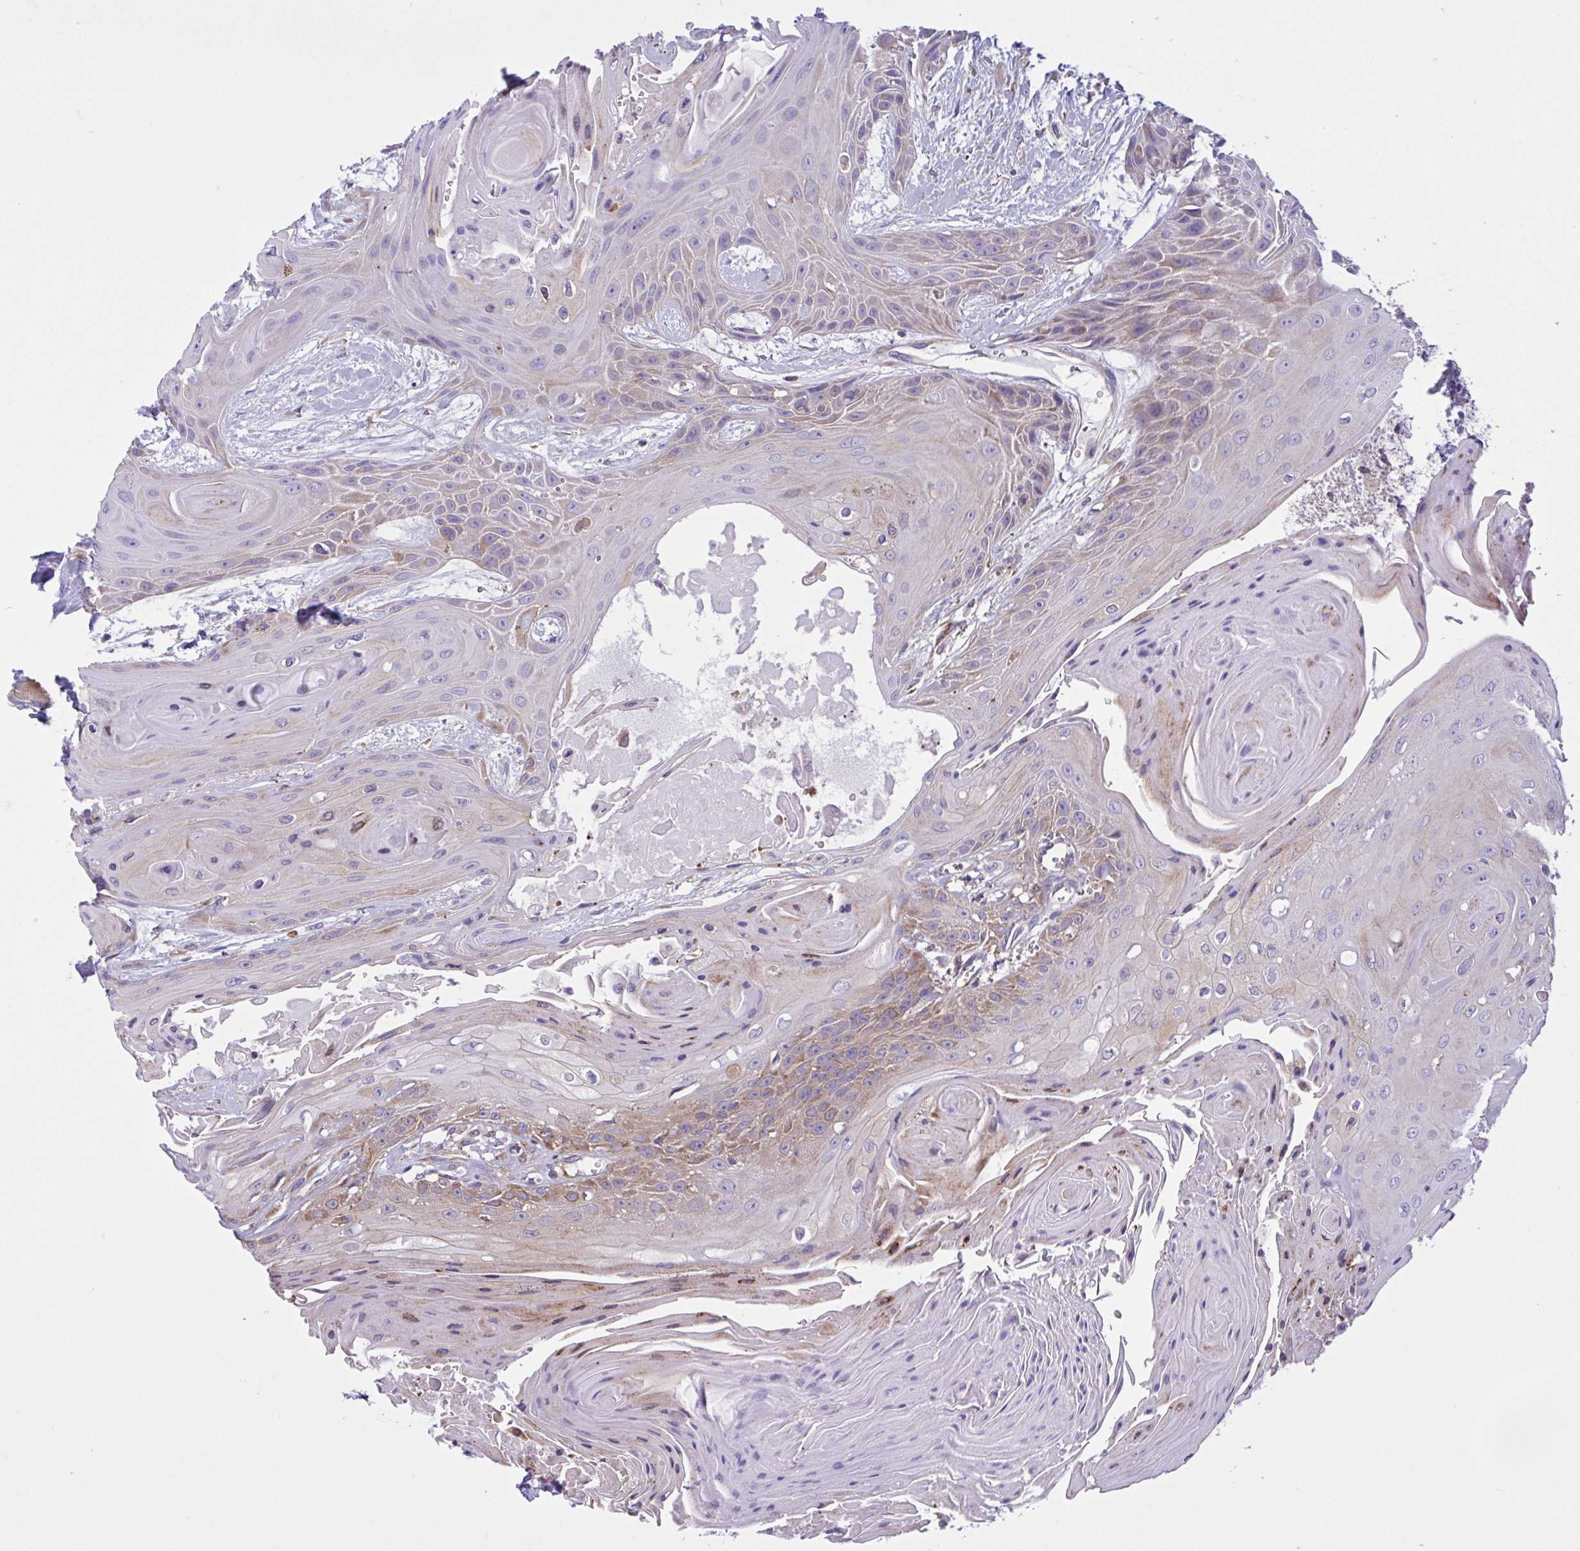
{"staining": {"intensity": "moderate", "quantity": "<25%", "location": "cytoplasmic/membranous"}, "tissue": "head and neck cancer", "cell_type": "Tumor cells", "image_type": "cancer", "snomed": [{"axis": "morphology", "description": "Squamous cell carcinoma, NOS"}, {"axis": "topography", "description": "Head-Neck"}], "caption": "About <25% of tumor cells in head and neck squamous cell carcinoma exhibit moderate cytoplasmic/membranous protein positivity as visualized by brown immunohistochemical staining.", "gene": "OR51M1", "patient": {"sex": "female", "age": 73}}